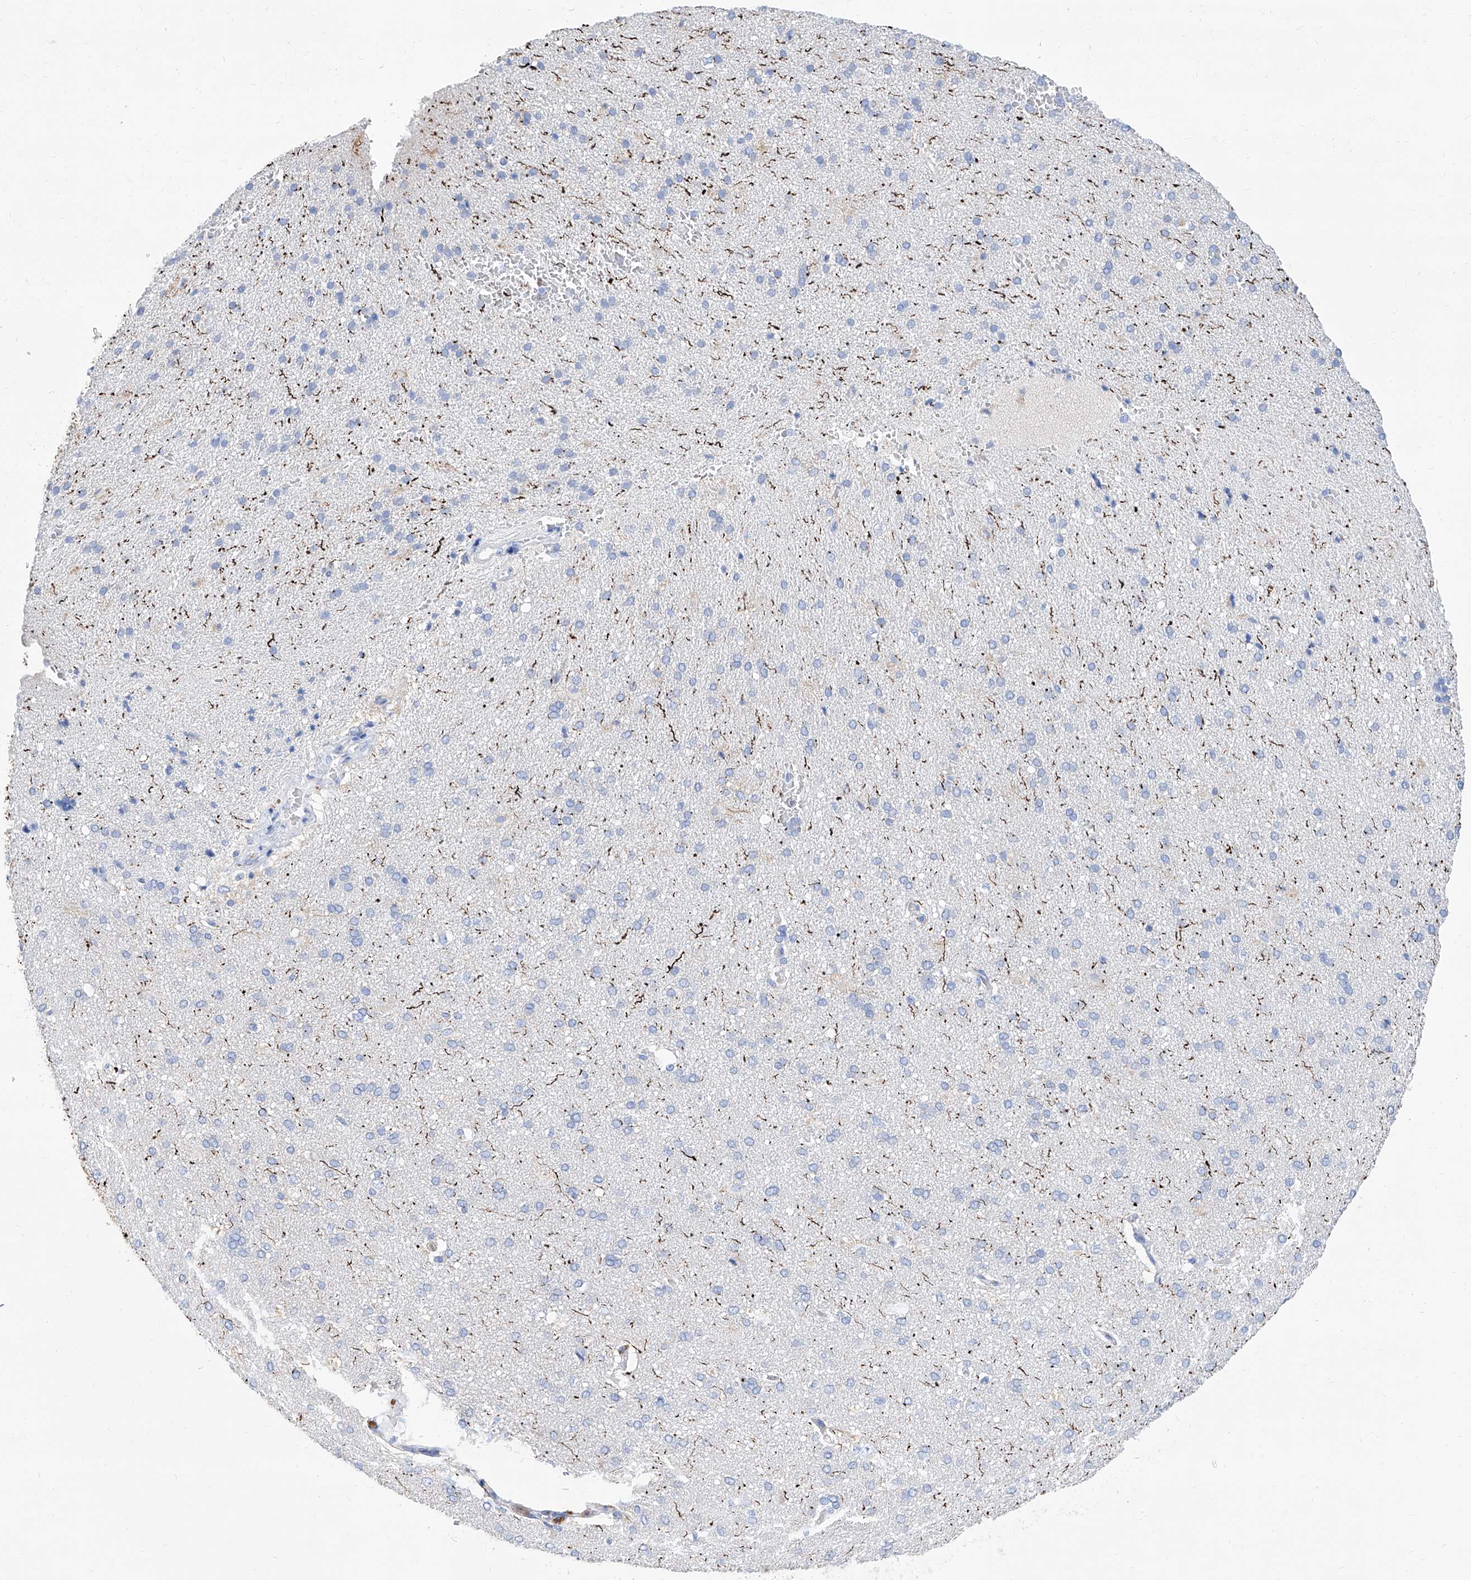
{"staining": {"intensity": "negative", "quantity": "none", "location": "none"}, "tissue": "cerebral cortex", "cell_type": "Endothelial cells", "image_type": "normal", "snomed": [{"axis": "morphology", "description": "Normal tissue, NOS"}, {"axis": "topography", "description": "Cerebral cortex"}], "caption": "Human cerebral cortex stained for a protein using IHC demonstrates no staining in endothelial cells.", "gene": "SLC25A29", "patient": {"sex": "male", "age": 62}}